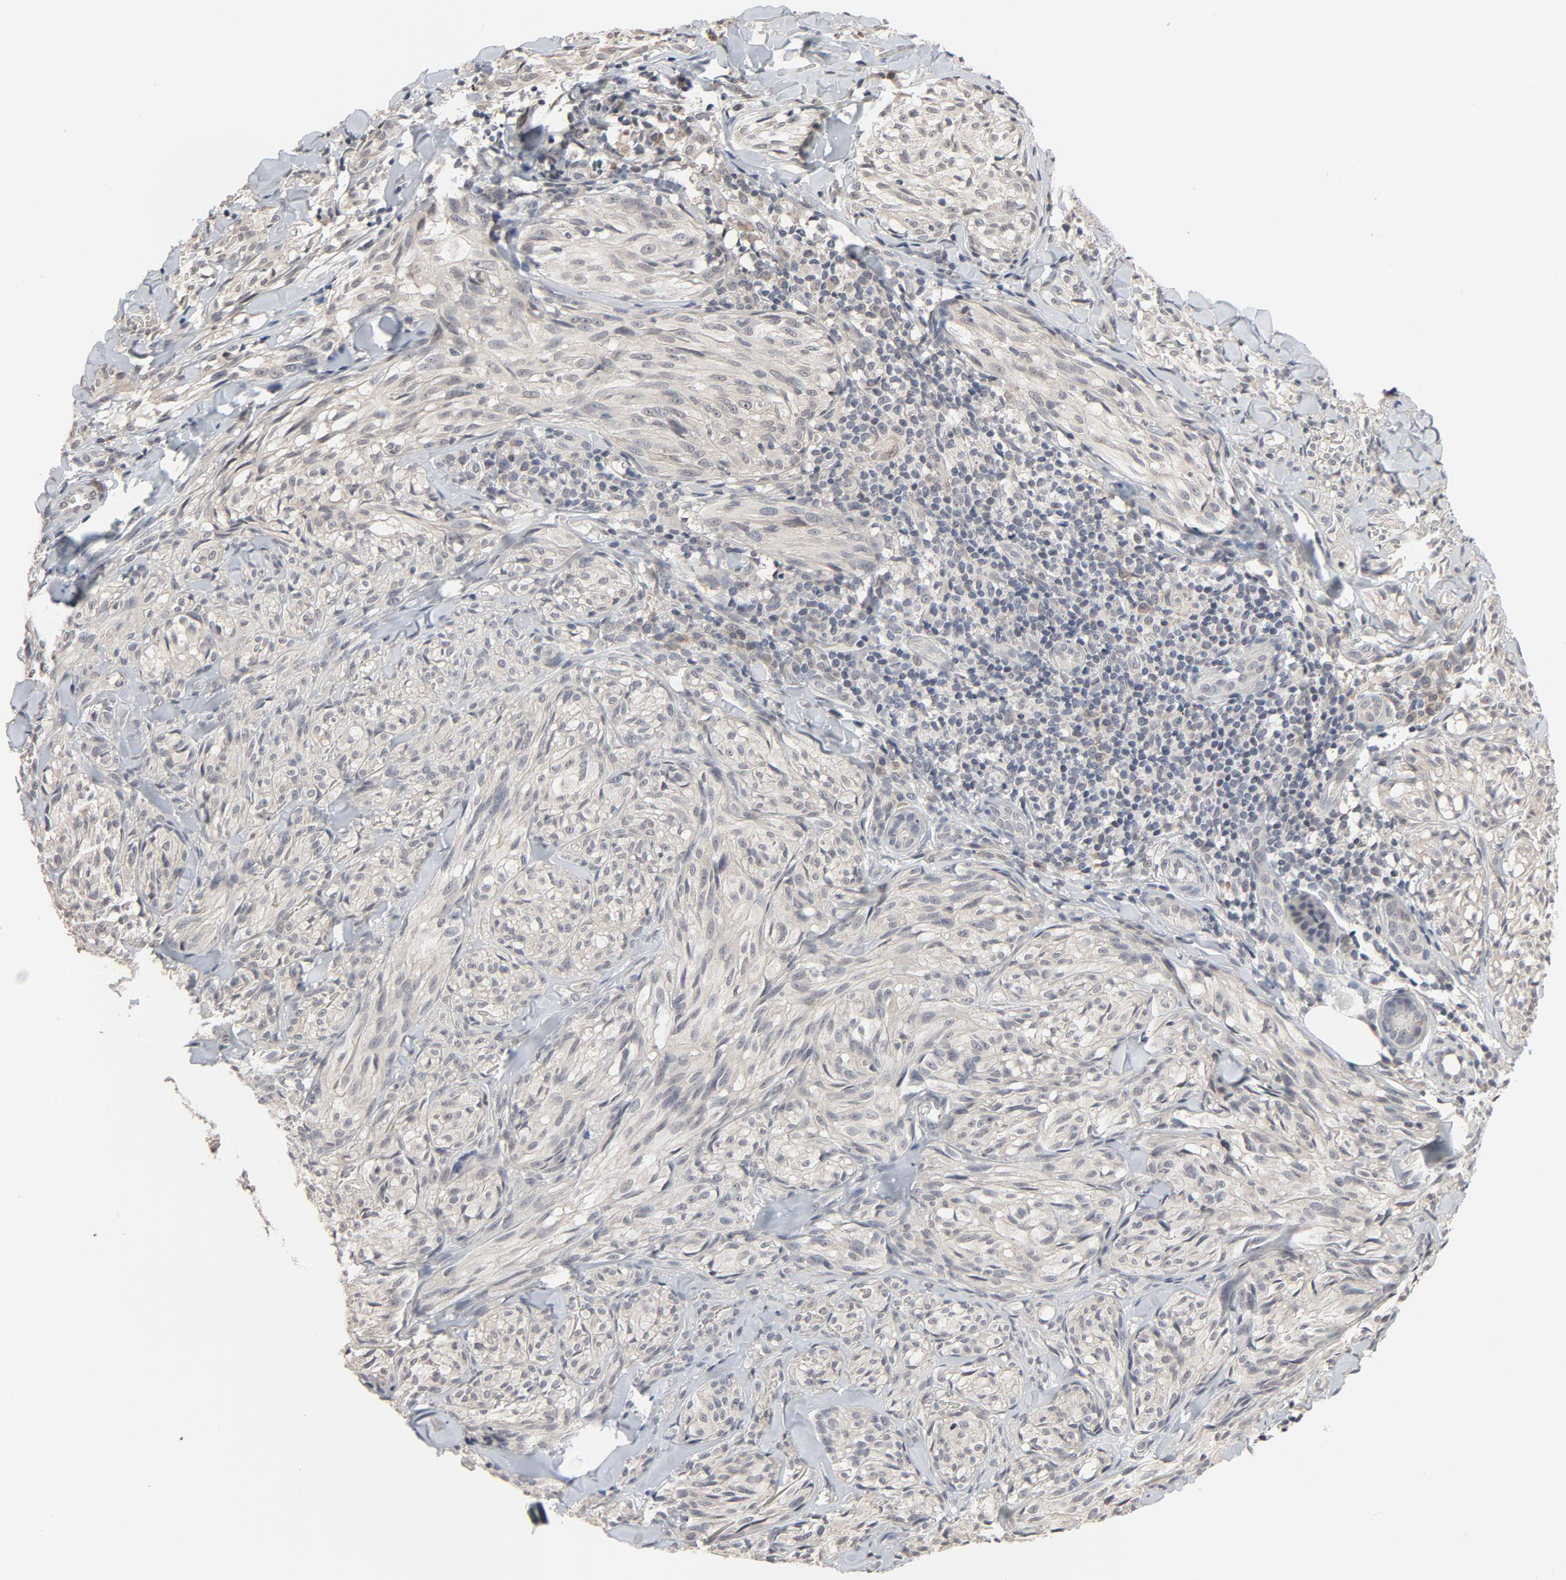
{"staining": {"intensity": "negative", "quantity": "none", "location": "none"}, "tissue": "melanoma", "cell_type": "Tumor cells", "image_type": "cancer", "snomed": [{"axis": "morphology", "description": "Malignant melanoma, Metastatic site"}, {"axis": "topography", "description": "Skin"}], "caption": "Tumor cells are negative for brown protein staining in malignant melanoma (metastatic site). (DAB immunohistochemistry with hematoxylin counter stain).", "gene": "MT3", "patient": {"sex": "female", "age": 66}}